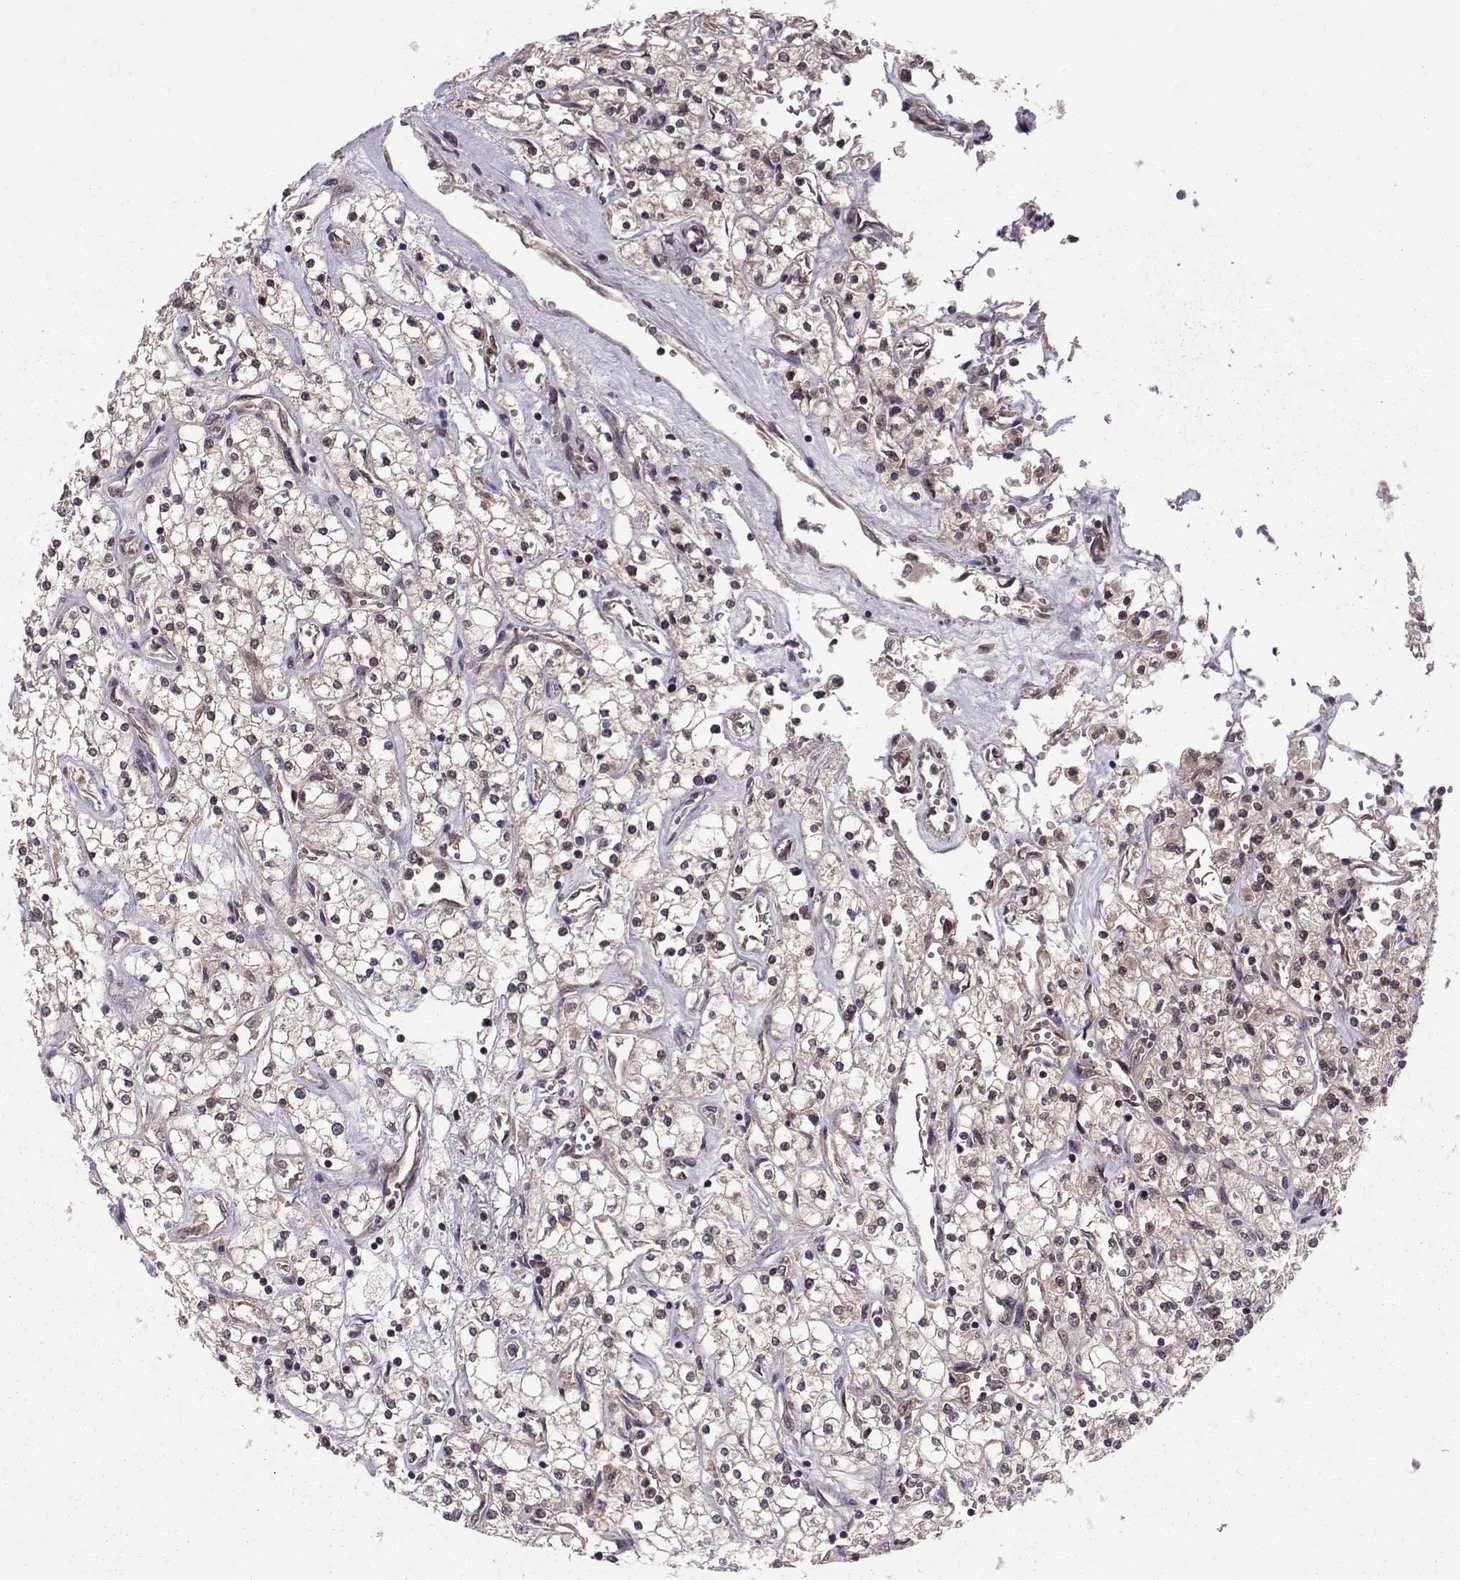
{"staining": {"intensity": "negative", "quantity": "none", "location": "none"}, "tissue": "renal cancer", "cell_type": "Tumor cells", "image_type": "cancer", "snomed": [{"axis": "morphology", "description": "Adenocarcinoma, NOS"}, {"axis": "topography", "description": "Kidney"}], "caption": "The photomicrograph exhibits no significant positivity in tumor cells of renal adenocarcinoma.", "gene": "PPP2R2A", "patient": {"sex": "male", "age": 80}}